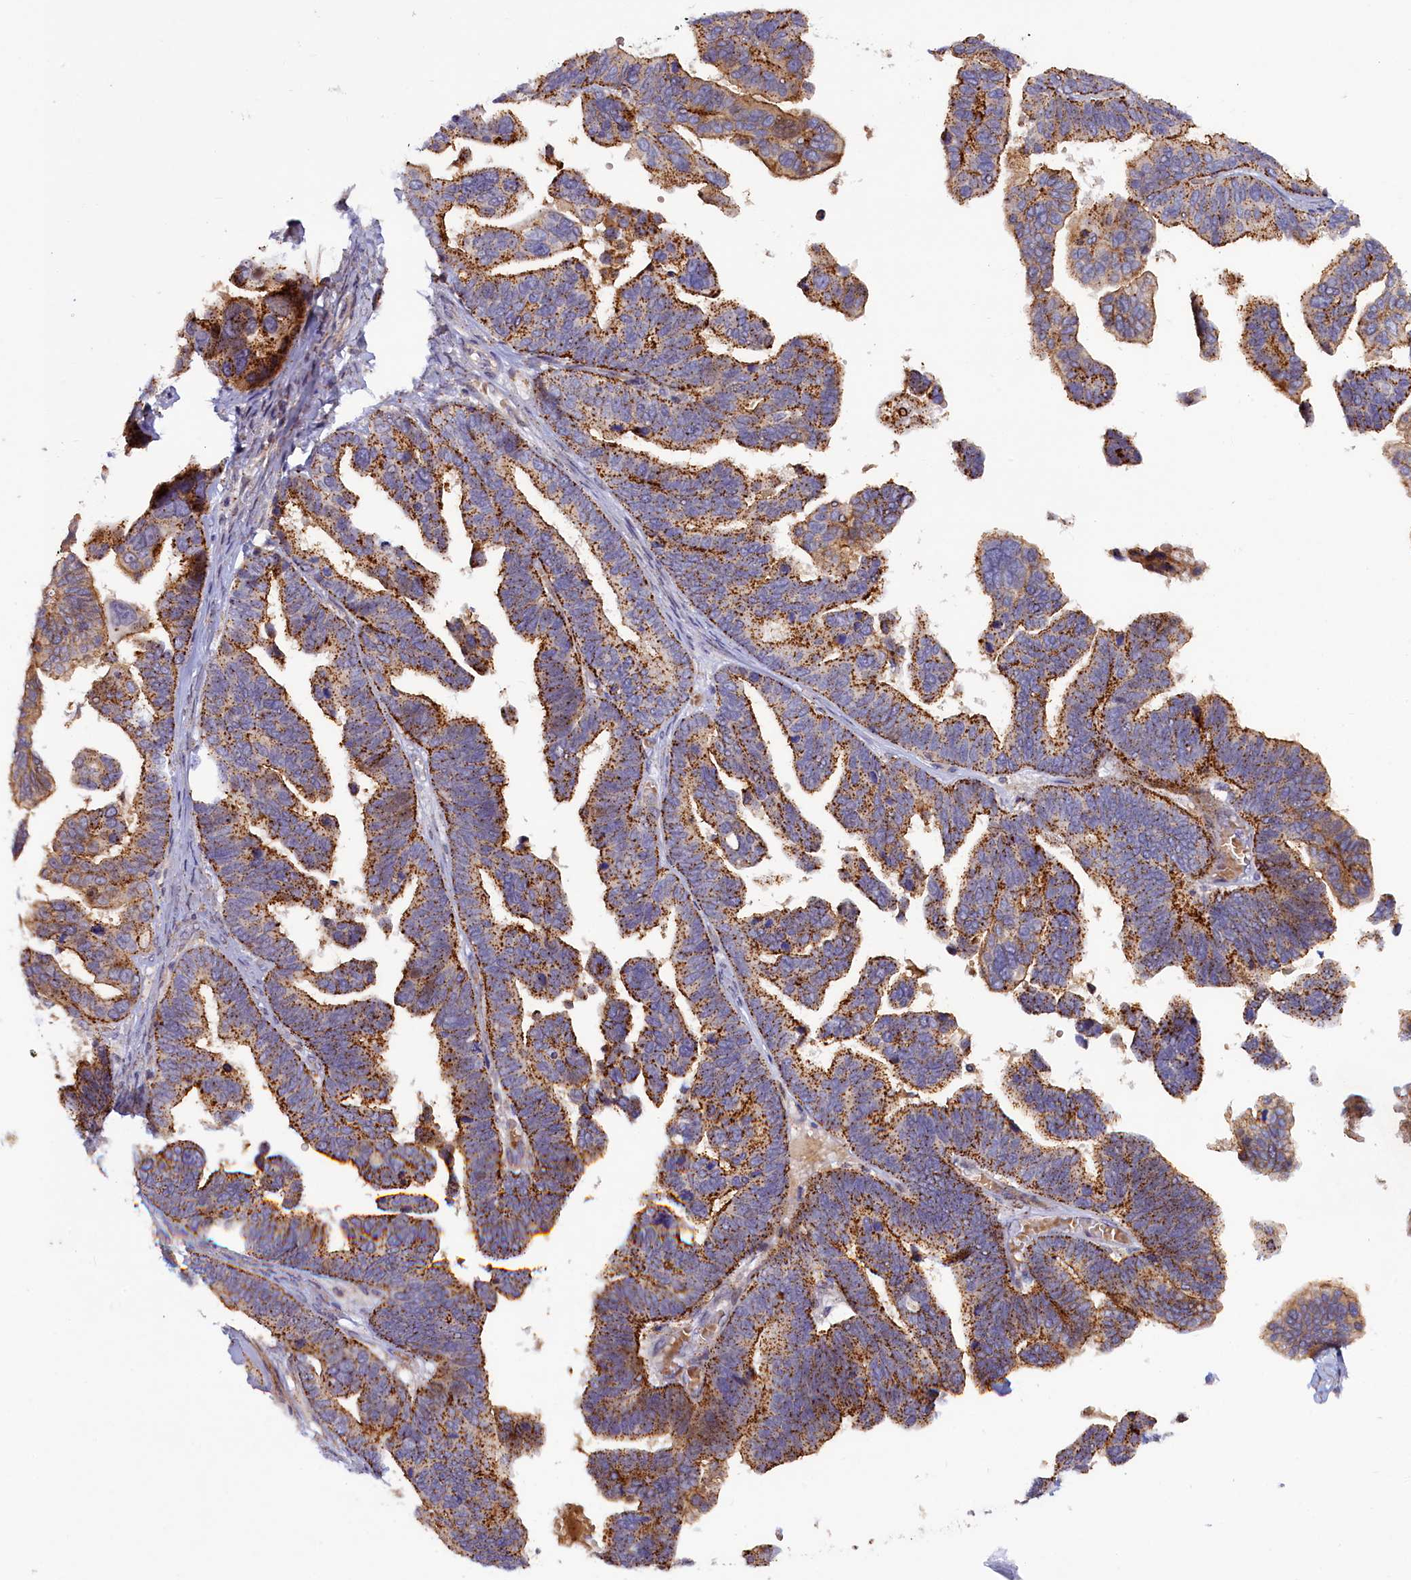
{"staining": {"intensity": "strong", "quantity": ">75%", "location": "cytoplasmic/membranous"}, "tissue": "ovarian cancer", "cell_type": "Tumor cells", "image_type": "cancer", "snomed": [{"axis": "morphology", "description": "Cystadenocarcinoma, serous, NOS"}, {"axis": "topography", "description": "Ovary"}], "caption": "This image exhibits IHC staining of ovarian cancer, with high strong cytoplasmic/membranous staining in about >75% of tumor cells.", "gene": "HYKK", "patient": {"sex": "female", "age": 56}}